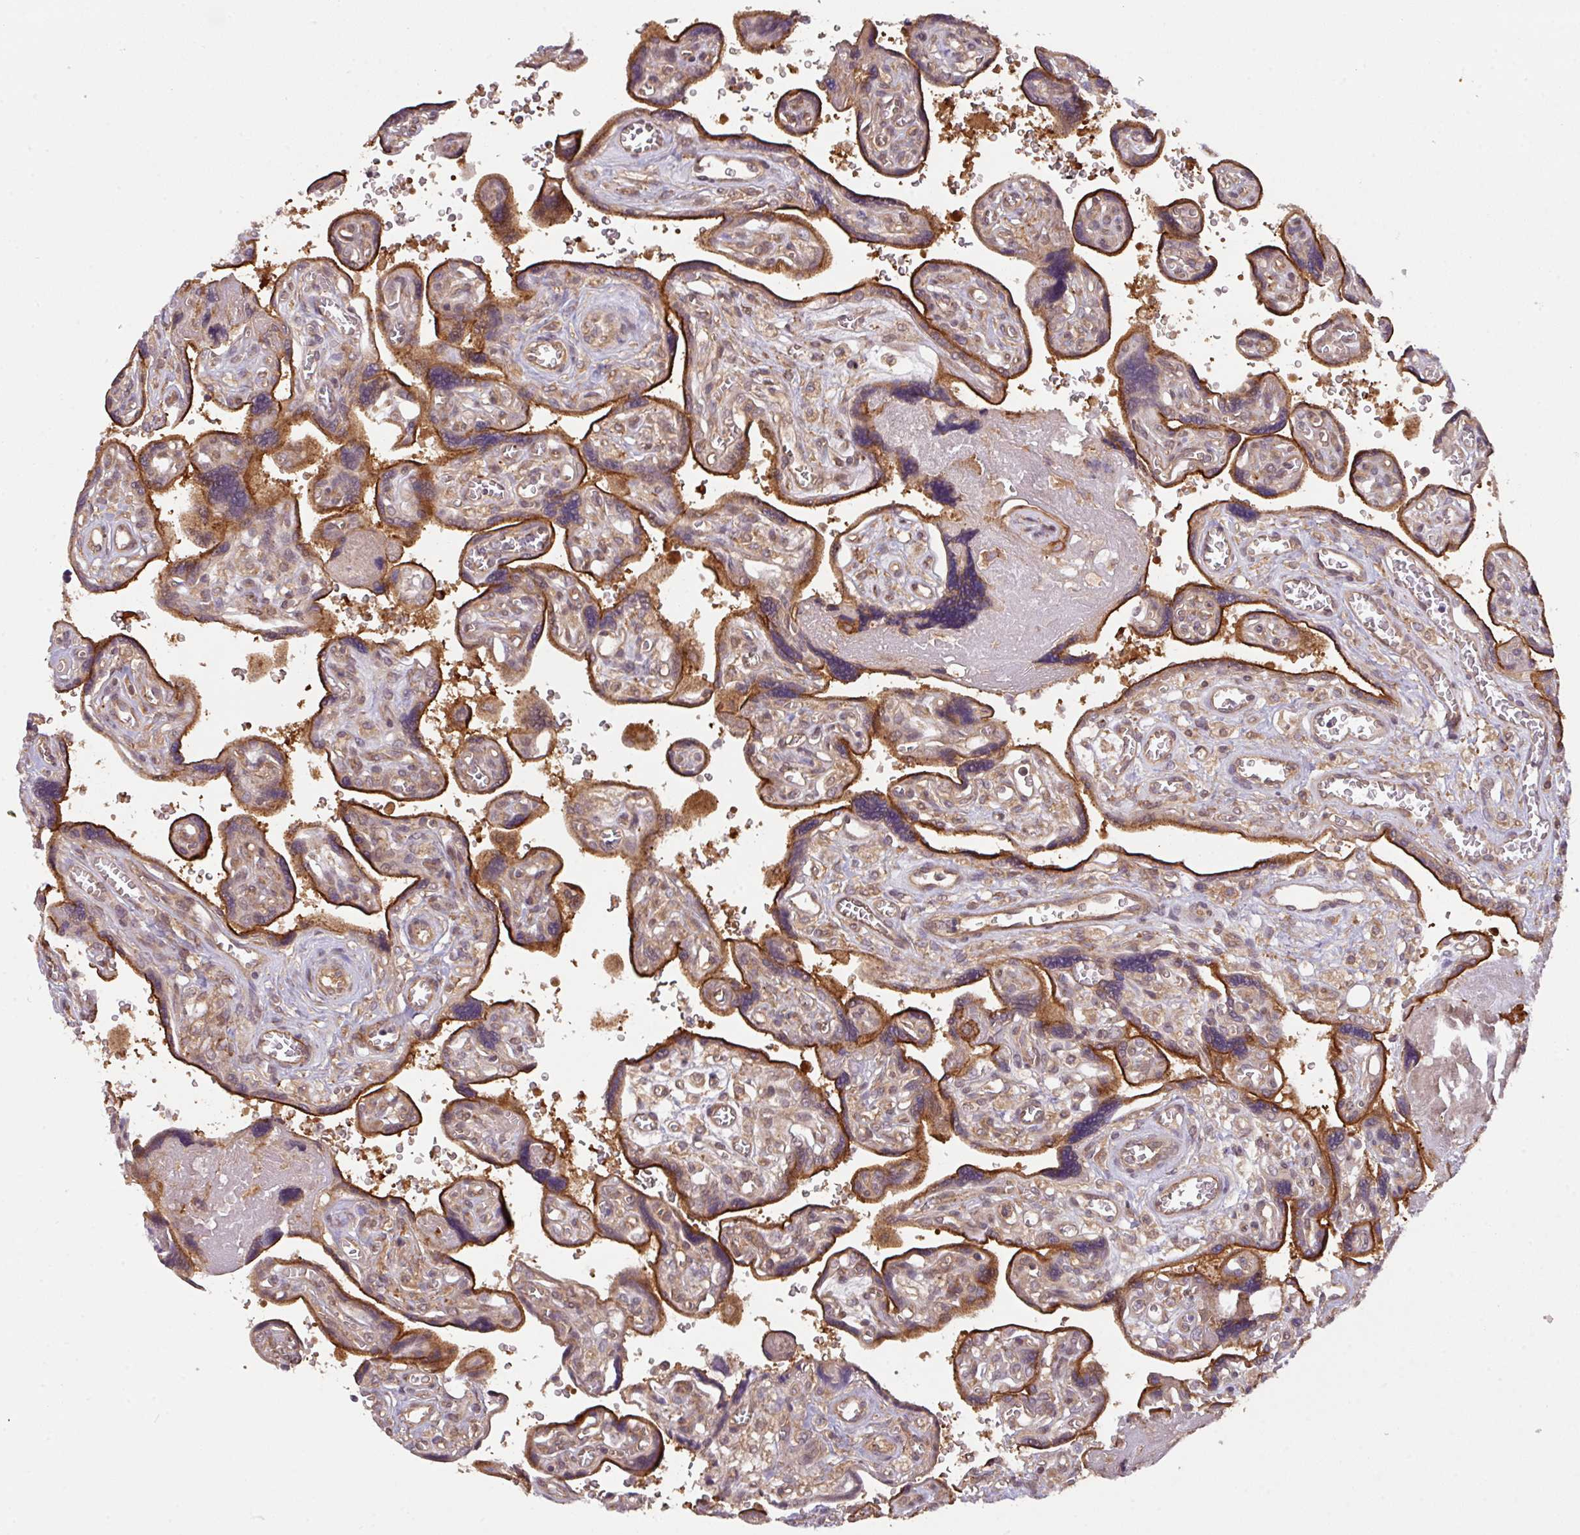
{"staining": {"intensity": "strong", "quantity": ">75%", "location": "cytoplasmic/membranous"}, "tissue": "placenta", "cell_type": "Trophoblastic cells", "image_type": "normal", "snomed": [{"axis": "morphology", "description": "Normal tissue, NOS"}, {"axis": "topography", "description": "Placenta"}], "caption": "Immunohistochemistry (IHC) staining of benign placenta, which displays high levels of strong cytoplasmic/membranous positivity in about >75% of trophoblastic cells indicating strong cytoplasmic/membranous protein staining. The staining was performed using DAB (brown) for protein detection and nuclei were counterstained in hematoxylin (blue).", "gene": "CYFIP2", "patient": {"sex": "female", "age": 39}}